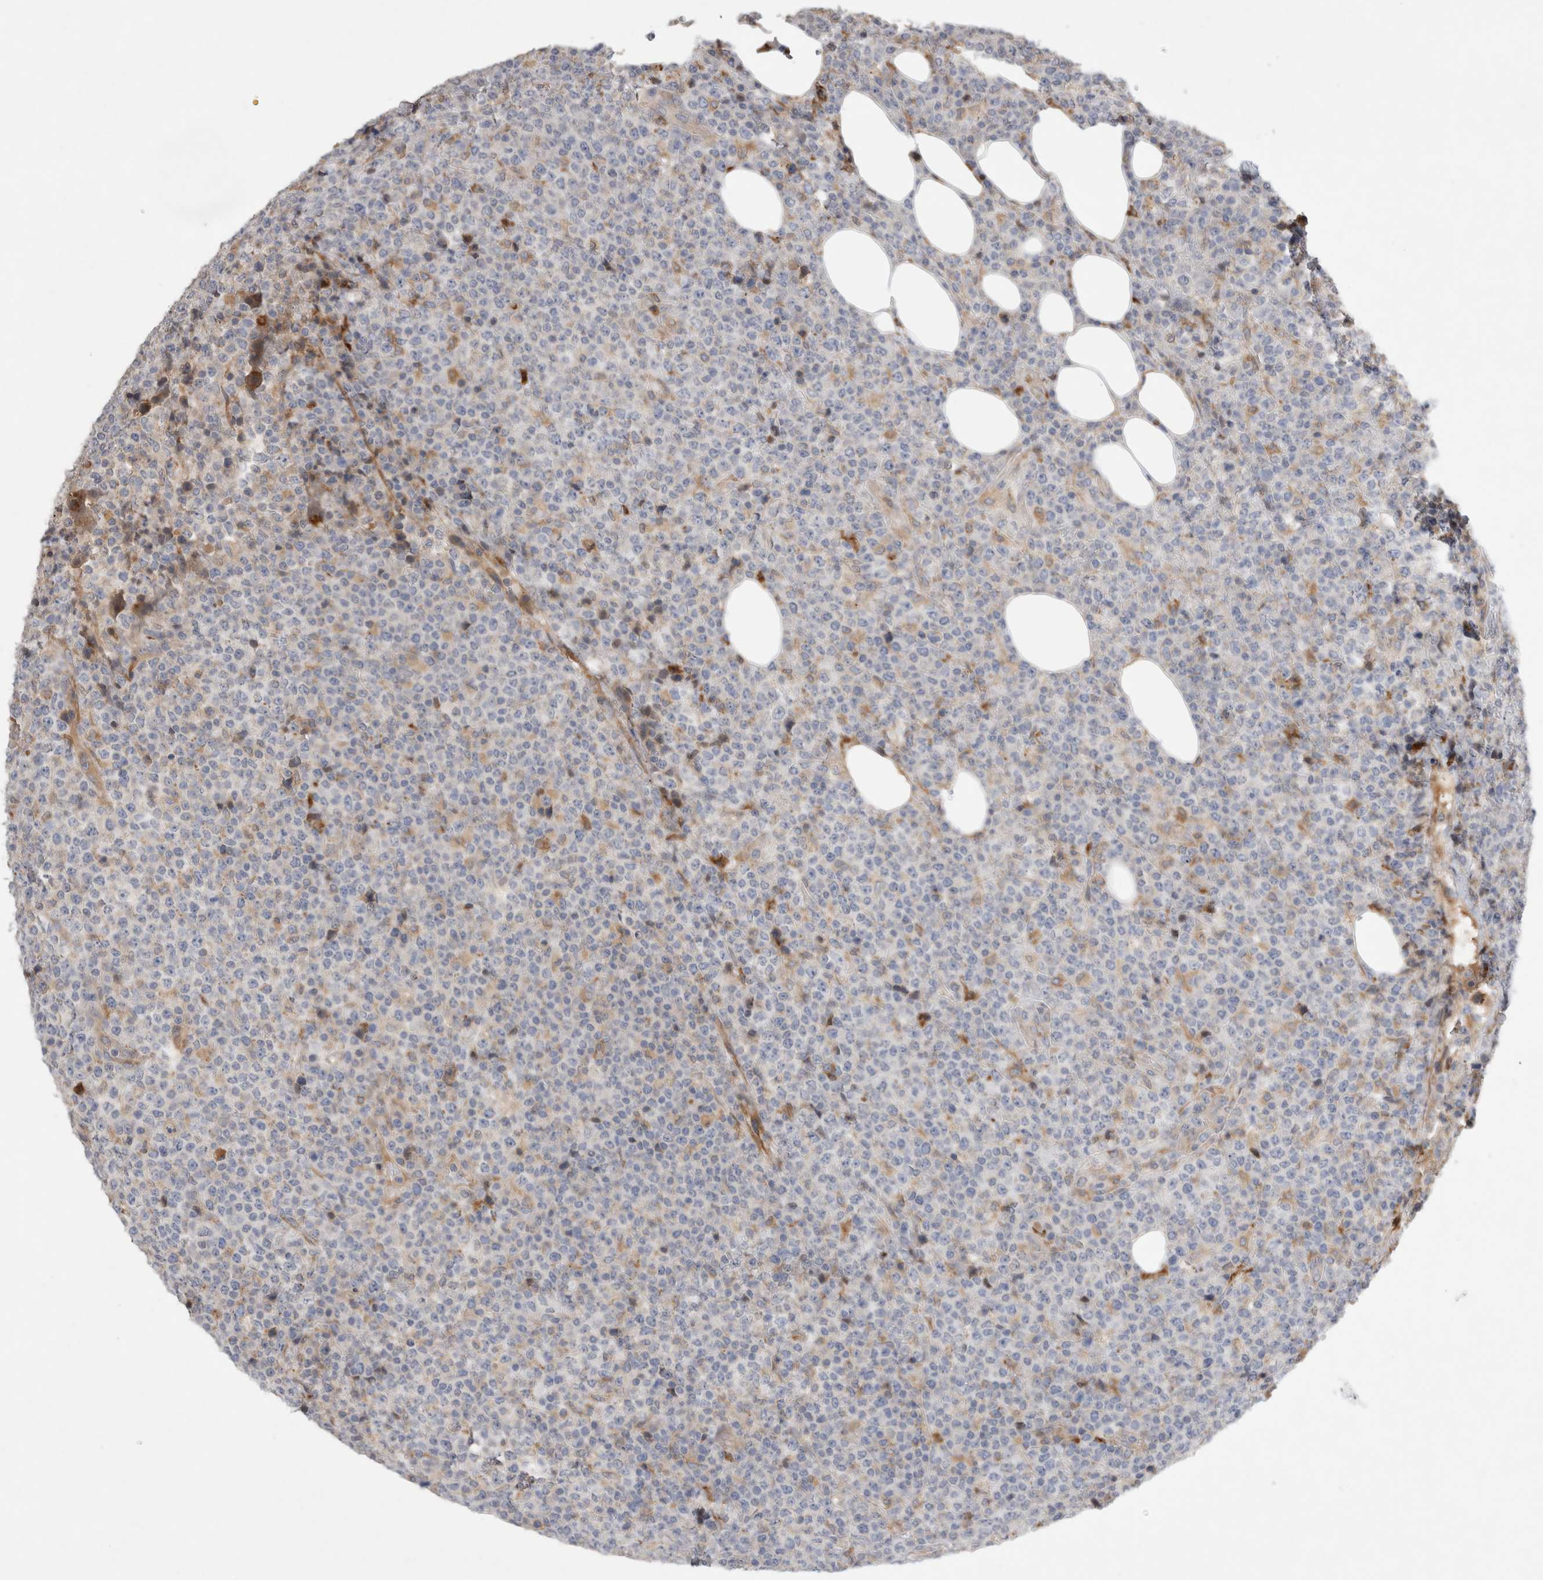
{"staining": {"intensity": "weak", "quantity": "<25%", "location": "cytoplasmic/membranous"}, "tissue": "lymphoma", "cell_type": "Tumor cells", "image_type": "cancer", "snomed": [{"axis": "morphology", "description": "Malignant lymphoma, non-Hodgkin's type, High grade"}, {"axis": "topography", "description": "Lymph node"}], "caption": "High power microscopy photomicrograph of an immunohistochemistry (IHC) photomicrograph of malignant lymphoma, non-Hodgkin's type (high-grade), revealing no significant staining in tumor cells.", "gene": "TRMT9B", "patient": {"sex": "male", "age": 13}}